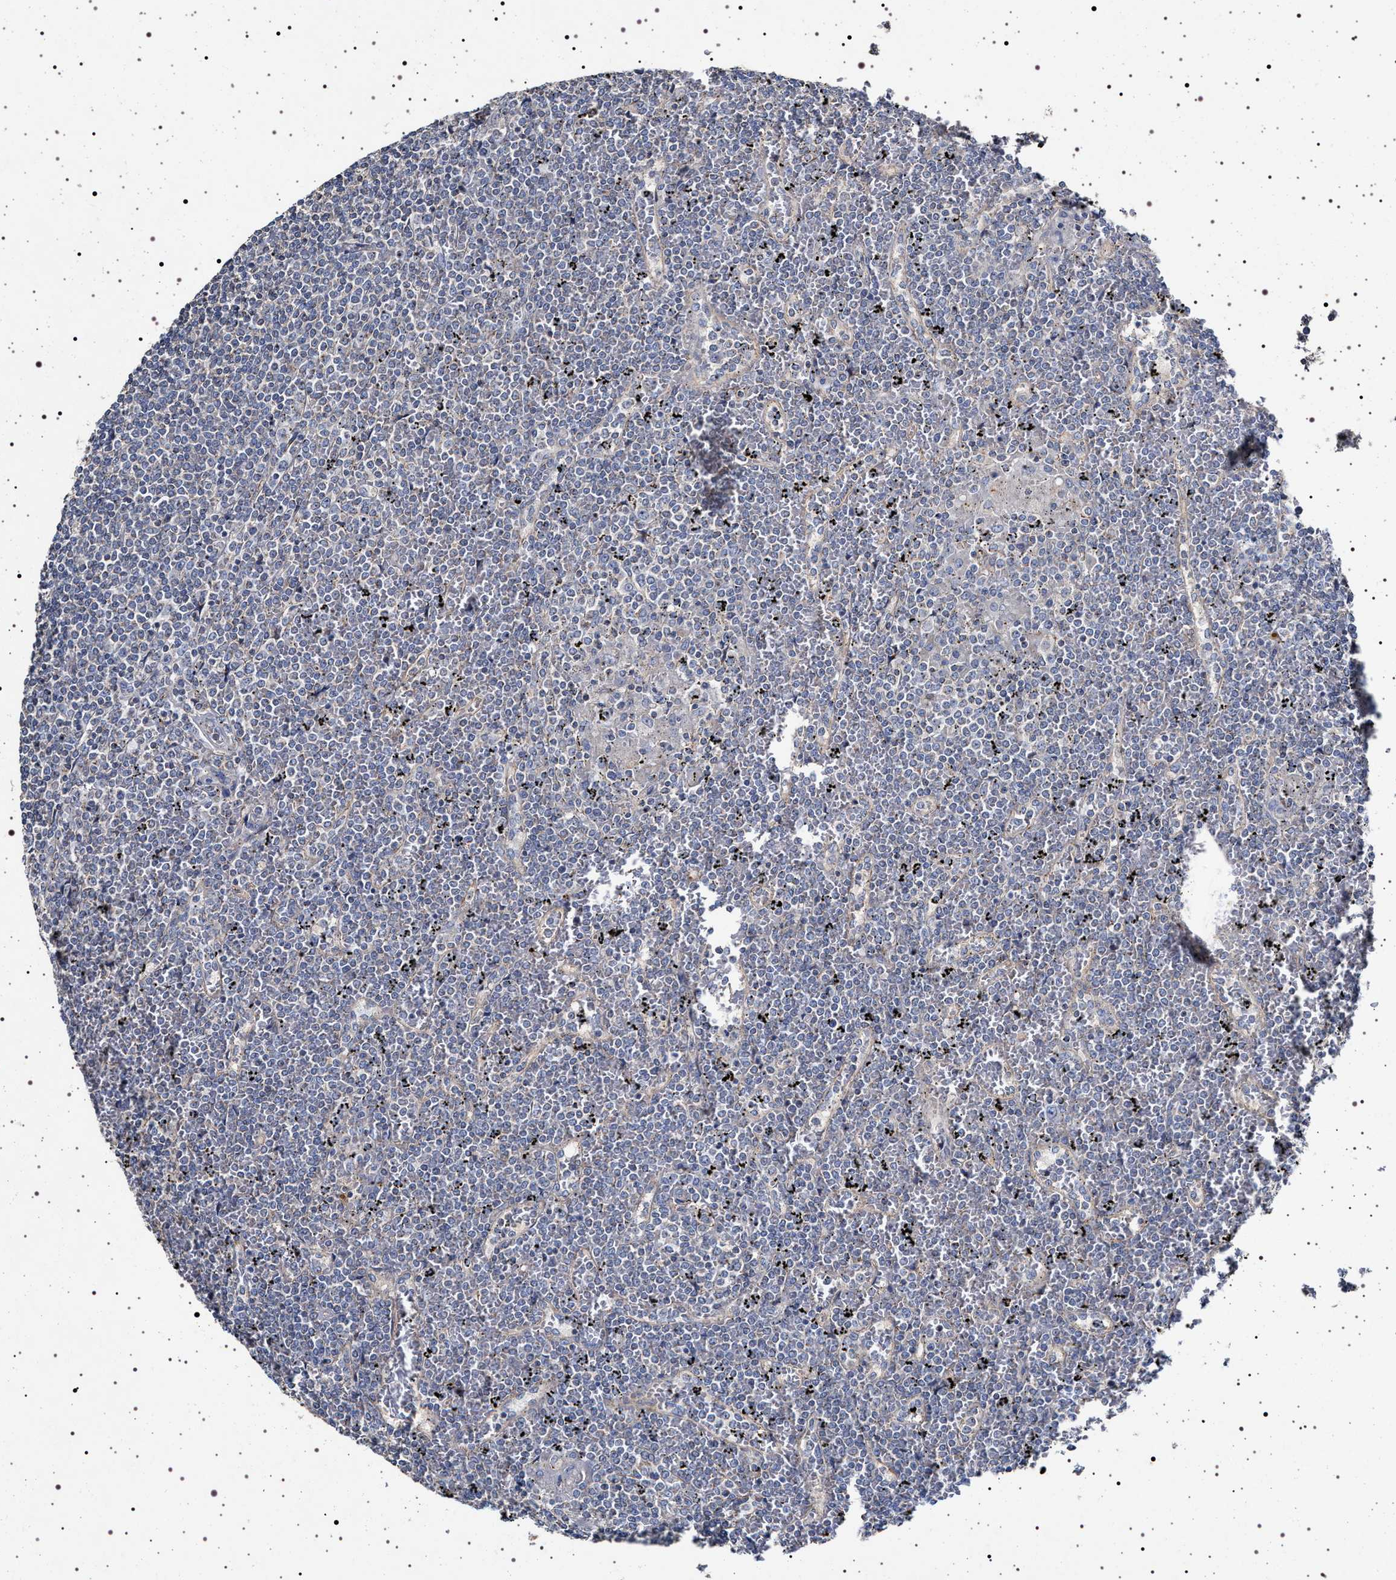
{"staining": {"intensity": "negative", "quantity": "none", "location": "none"}, "tissue": "lymphoma", "cell_type": "Tumor cells", "image_type": "cancer", "snomed": [{"axis": "morphology", "description": "Malignant lymphoma, non-Hodgkin's type, Low grade"}, {"axis": "topography", "description": "Spleen"}], "caption": "DAB (3,3'-diaminobenzidine) immunohistochemical staining of lymphoma displays no significant expression in tumor cells.", "gene": "NAALADL2", "patient": {"sex": "female", "age": 19}}